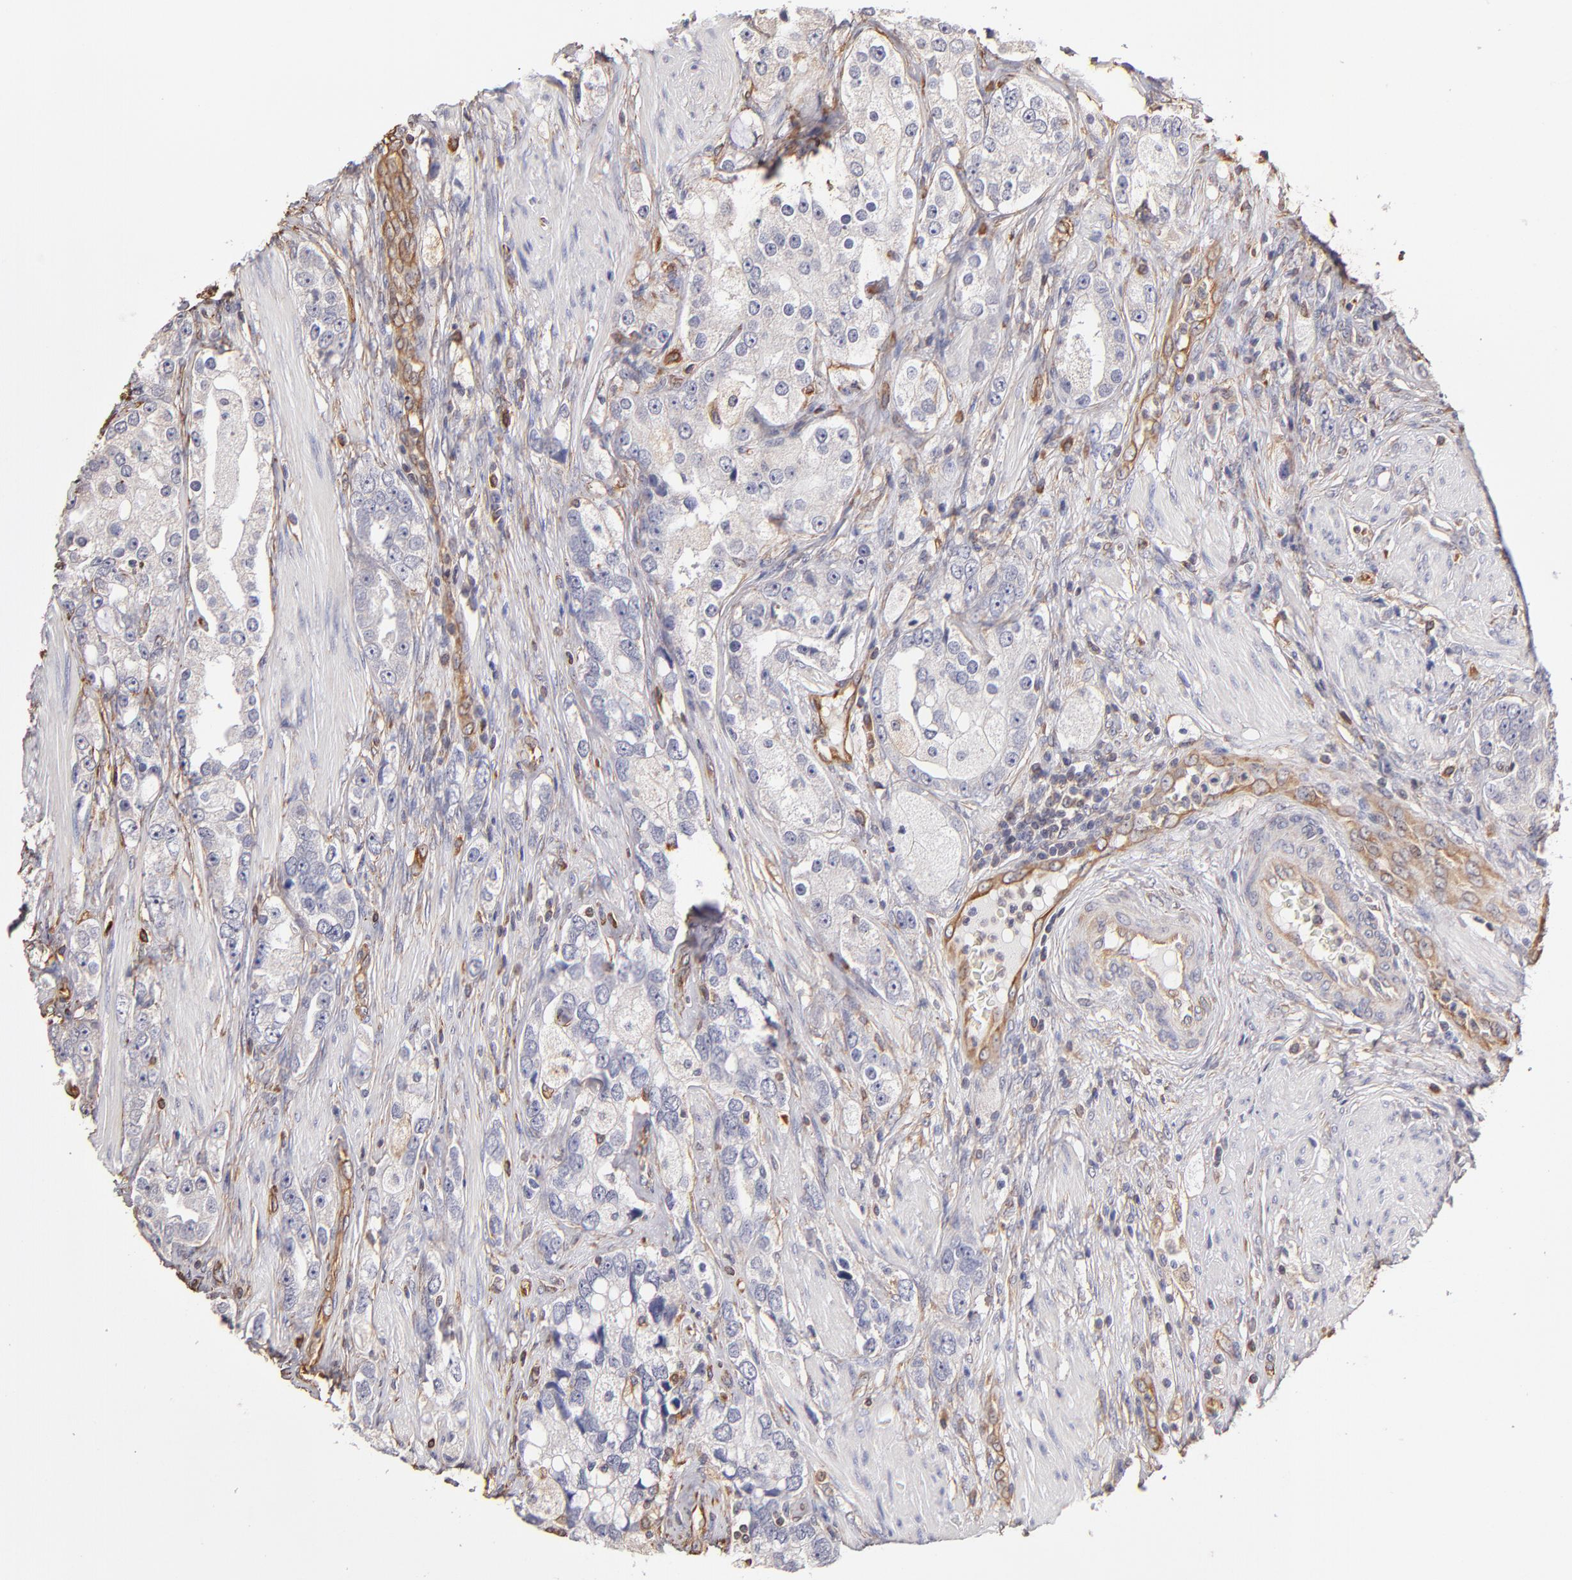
{"staining": {"intensity": "negative", "quantity": "none", "location": "none"}, "tissue": "prostate cancer", "cell_type": "Tumor cells", "image_type": "cancer", "snomed": [{"axis": "morphology", "description": "Adenocarcinoma, High grade"}, {"axis": "topography", "description": "Prostate"}], "caption": "Tumor cells are negative for brown protein staining in prostate cancer. (IHC, brightfield microscopy, high magnification).", "gene": "ABCC1", "patient": {"sex": "male", "age": 63}}